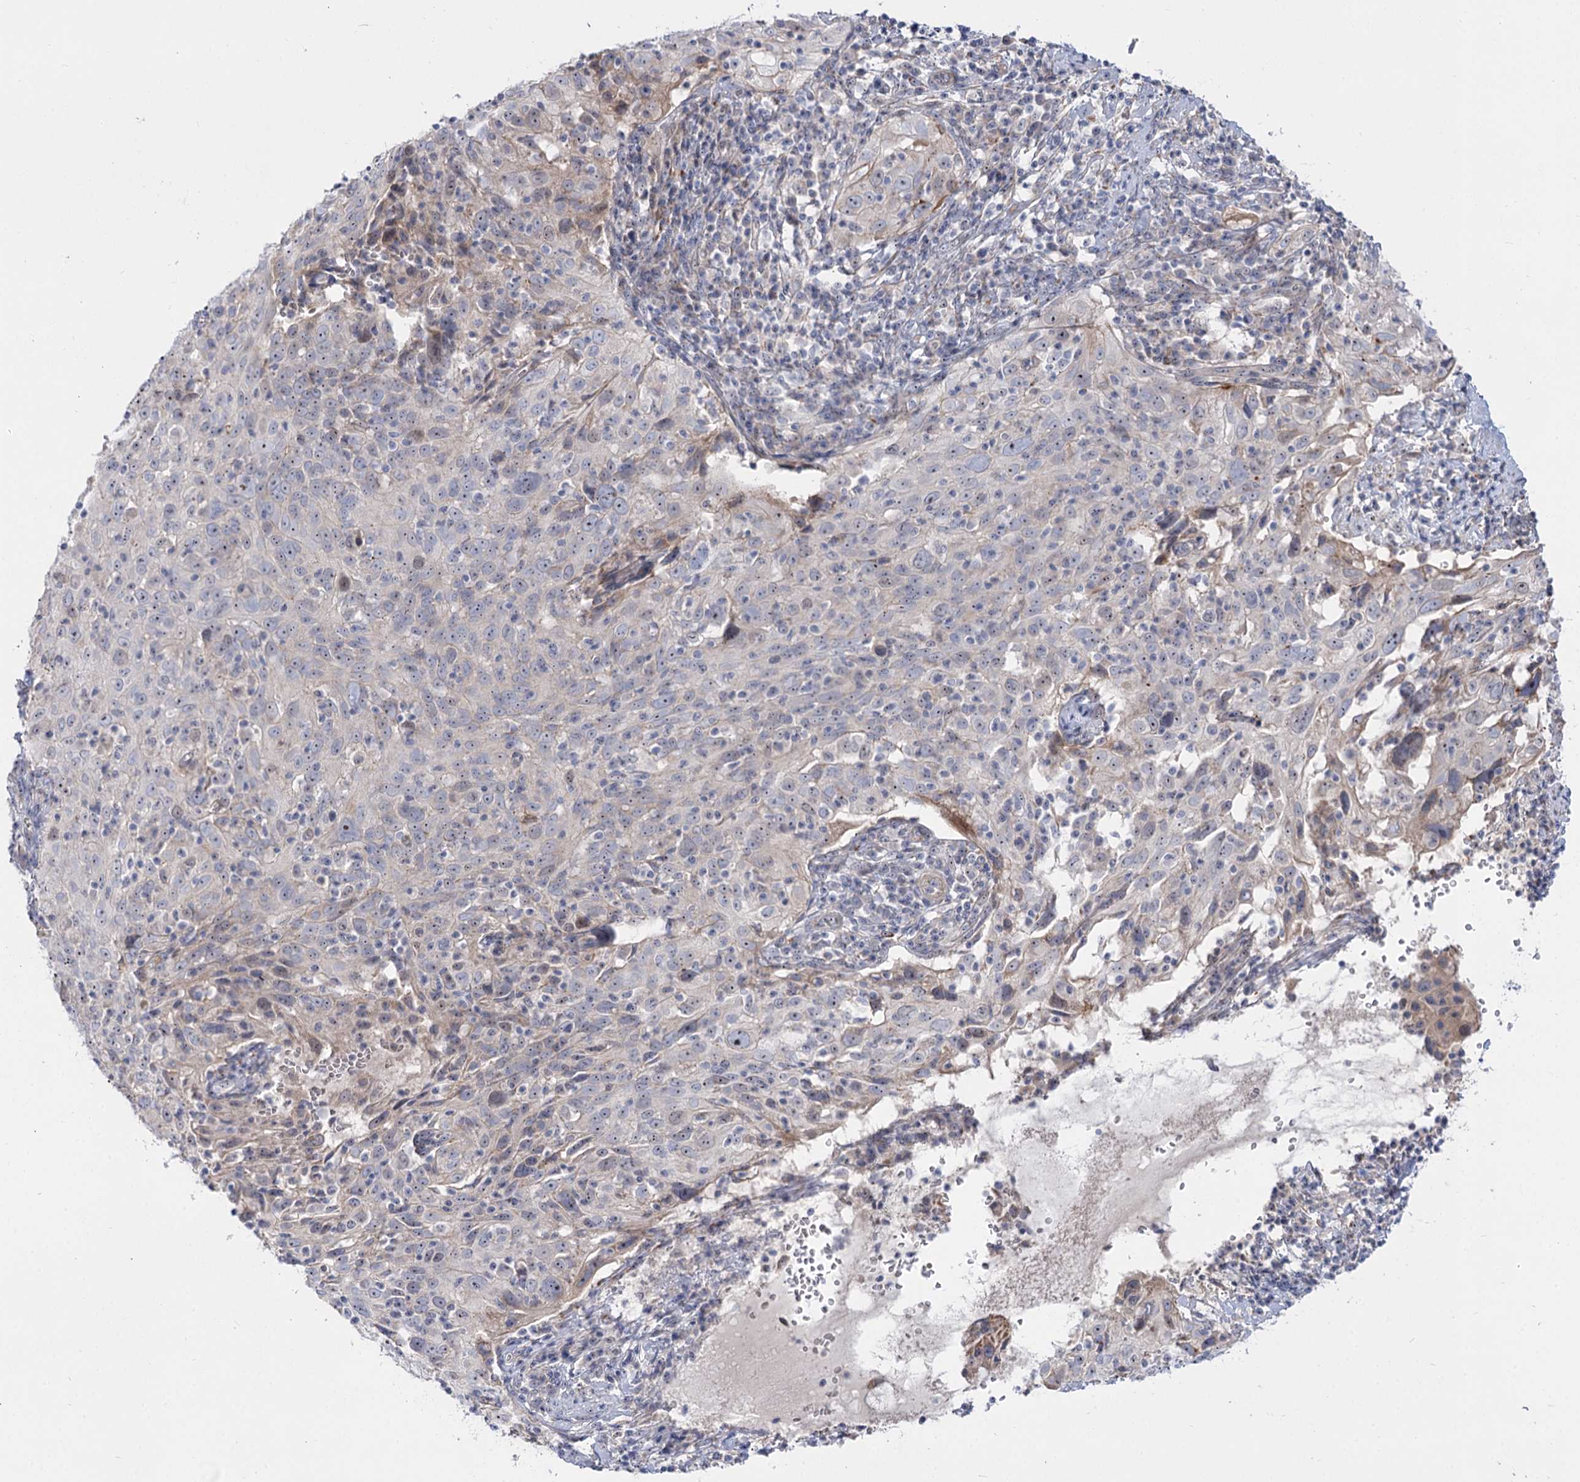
{"staining": {"intensity": "weak", "quantity": "<25%", "location": "nuclear"}, "tissue": "cervical cancer", "cell_type": "Tumor cells", "image_type": "cancer", "snomed": [{"axis": "morphology", "description": "Squamous cell carcinoma, NOS"}, {"axis": "topography", "description": "Cervix"}], "caption": "Image shows no significant protein positivity in tumor cells of cervical squamous cell carcinoma. (Stains: DAB (3,3'-diaminobenzidine) immunohistochemistry (IHC) with hematoxylin counter stain, Microscopy: brightfield microscopy at high magnification).", "gene": "SUOX", "patient": {"sex": "female", "age": 31}}